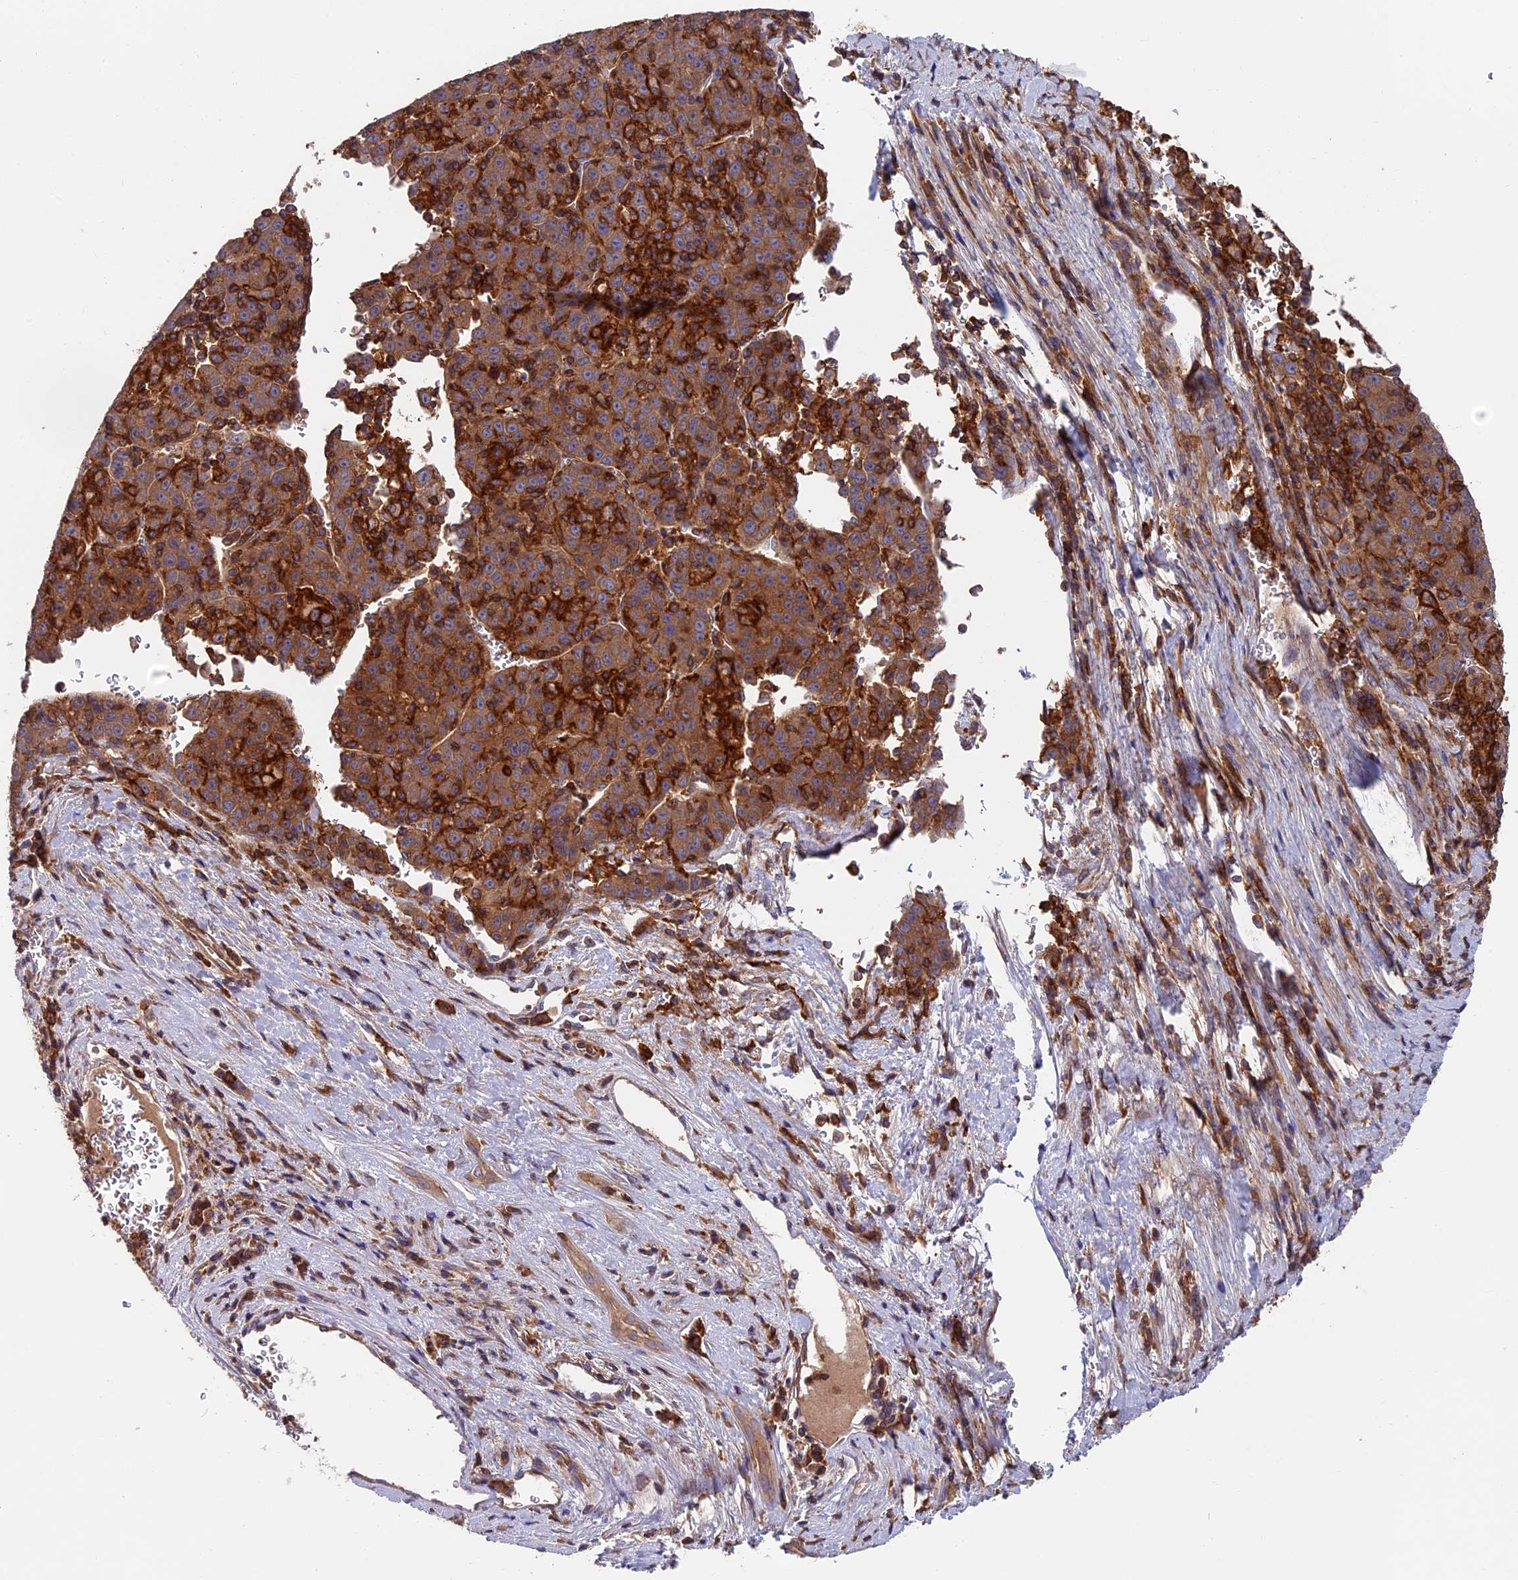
{"staining": {"intensity": "moderate", "quantity": ">75%", "location": "cytoplasmic/membranous,nuclear"}, "tissue": "liver cancer", "cell_type": "Tumor cells", "image_type": "cancer", "snomed": [{"axis": "morphology", "description": "Carcinoma, Hepatocellular, NOS"}, {"axis": "topography", "description": "Liver"}], "caption": "Tumor cells demonstrate moderate cytoplasmic/membranous and nuclear expression in about >75% of cells in liver cancer.", "gene": "MYO9B", "patient": {"sex": "female", "age": 53}}